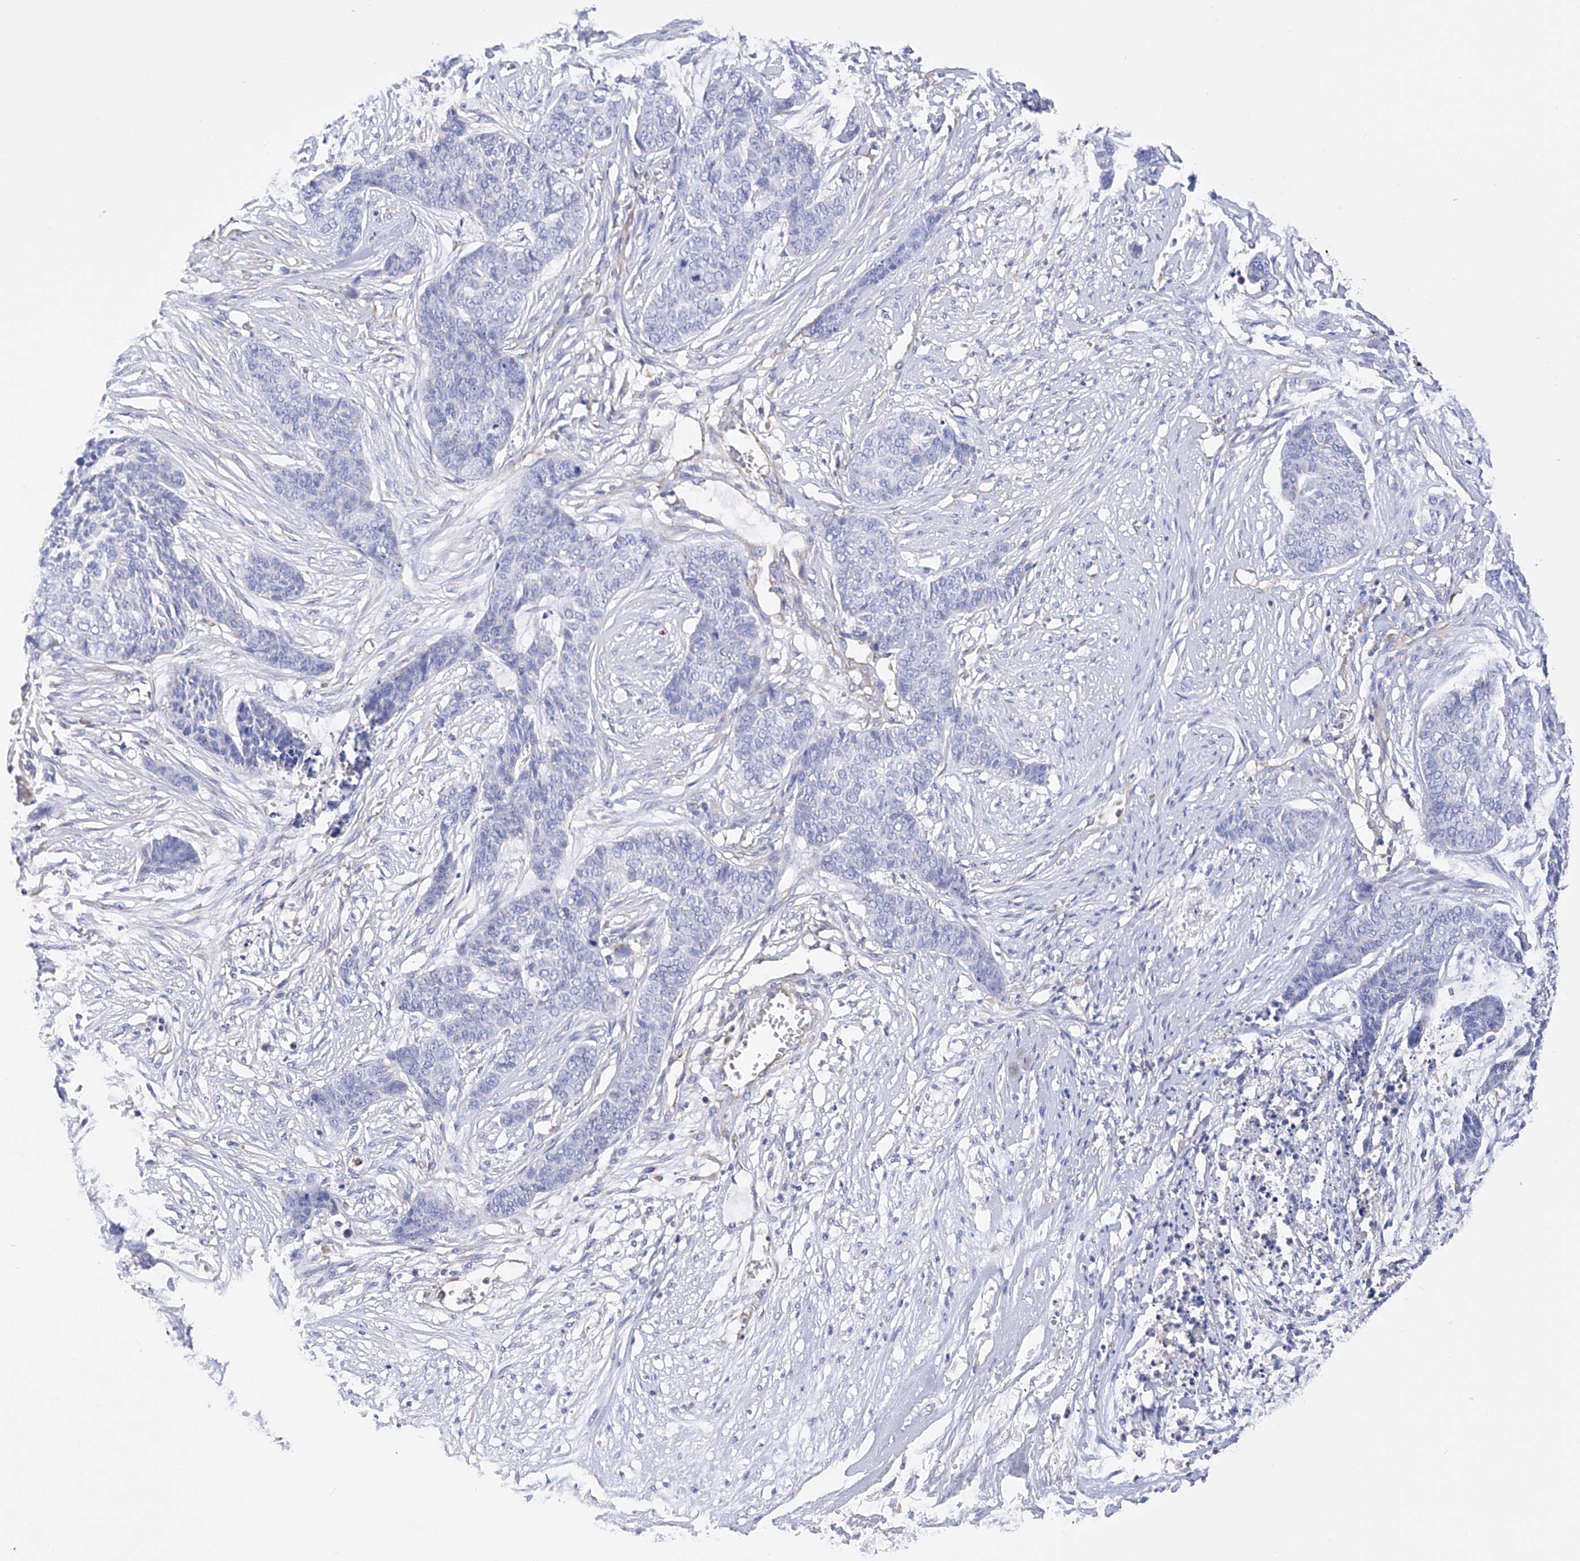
{"staining": {"intensity": "negative", "quantity": "none", "location": "none"}, "tissue": "skin cancer", "cell_type": "Tumor cells", "image_type": "cancer", "snomed": [{"axis": "morphology", "description": "Basal cell carcinoma"}, {"axis": "topography", "description": "Skin"}], "caption": "Immunohistochemistry image of neoplastic tissue: basal cell carcinoma (skin) stained with DAB (3,3'-diaminobenzidine) displays no significant protein positivity in tumor cells.", "gene": "FLG", "patient": {"sex": "female", "age": 64}}